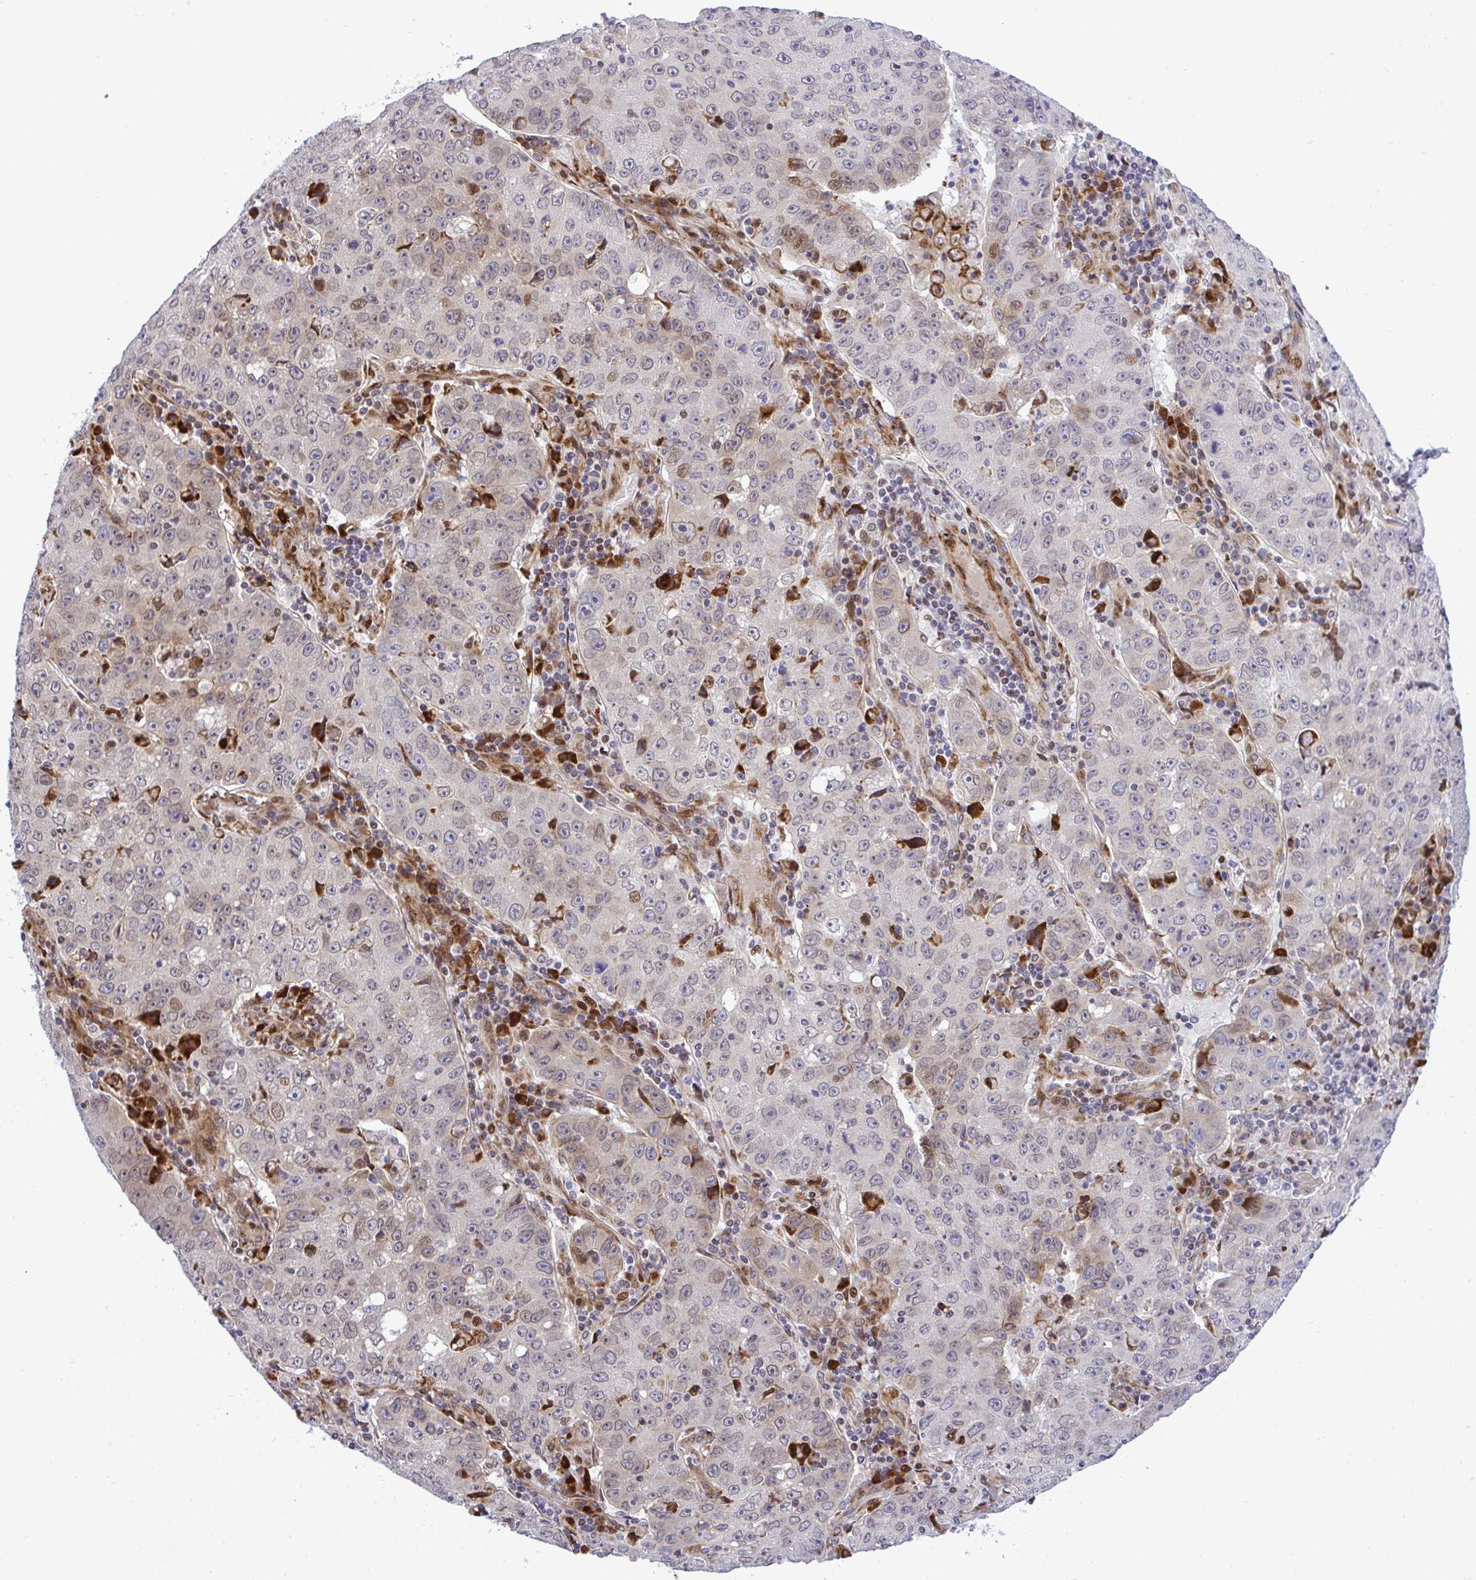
{"staining": {"intensity": "weak", "quantity": "<25%", "location": "cytoplasmic/membranous,nuclear"}, "tissue": "lung cancer", "cell_type": "Tumor cells", "image_type": "cancer", "snomed": [{"axis": "morphology", "description": "Normal morphology"}, {"axis": "morphology", "description": "Adenocarcinoma, NOS"}, {"axis": "topography", "description": "Lymph node"}, {"axis": "topography", "description": "Lung"}], "caption": "Tumor cells show no significant protein staining in lung cancer.", "gene": "CASTOR2", "patient": {"sex": "female", "age": 57}}